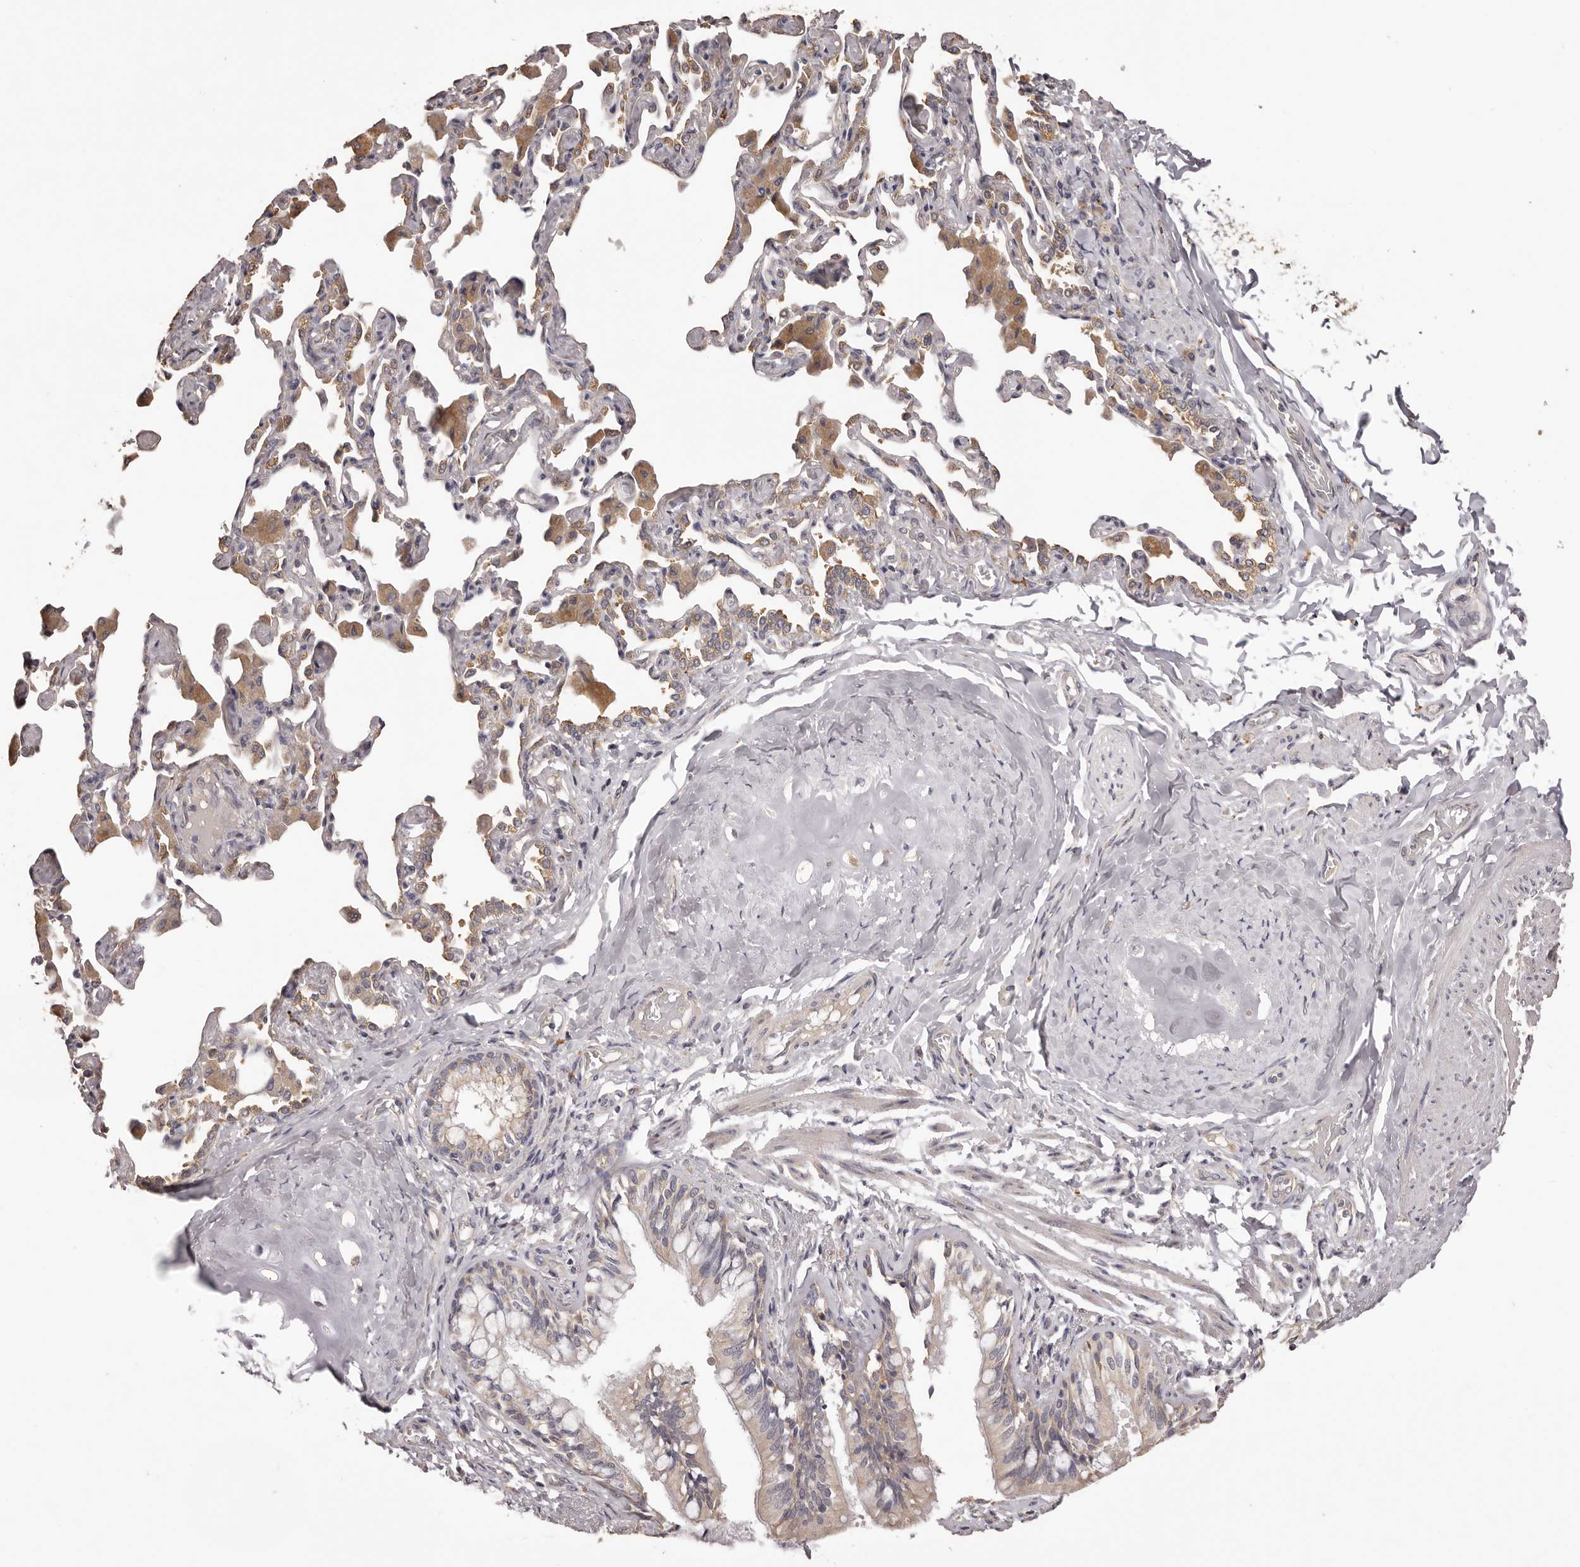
{"staining": {"intensity": "moderate", "quantity": "25%-75%", "location": "cytoplasmic/membranous"}, "tissue": "bronchus", "cell_type": "Respiratory epithelial cells", "image_type": "normal", "snomed": [{"axis": "morphology", "description": "Normal tissue, NOS"}, {"axis": "morphology", "description": "Inflammation, NOS"}, {"axis": "topography", "description": "Lung"}], "caption": "Immunohistochemistry image of unremarkable human bronchus stained for a protein (brown), which shows medium levels of moderate cytoplasmic/membranous positivity in about 25%-75% of respiratory epithelial cells.", "gene": "ETNK1", "patient": {"sex": "female", "age": 46}}